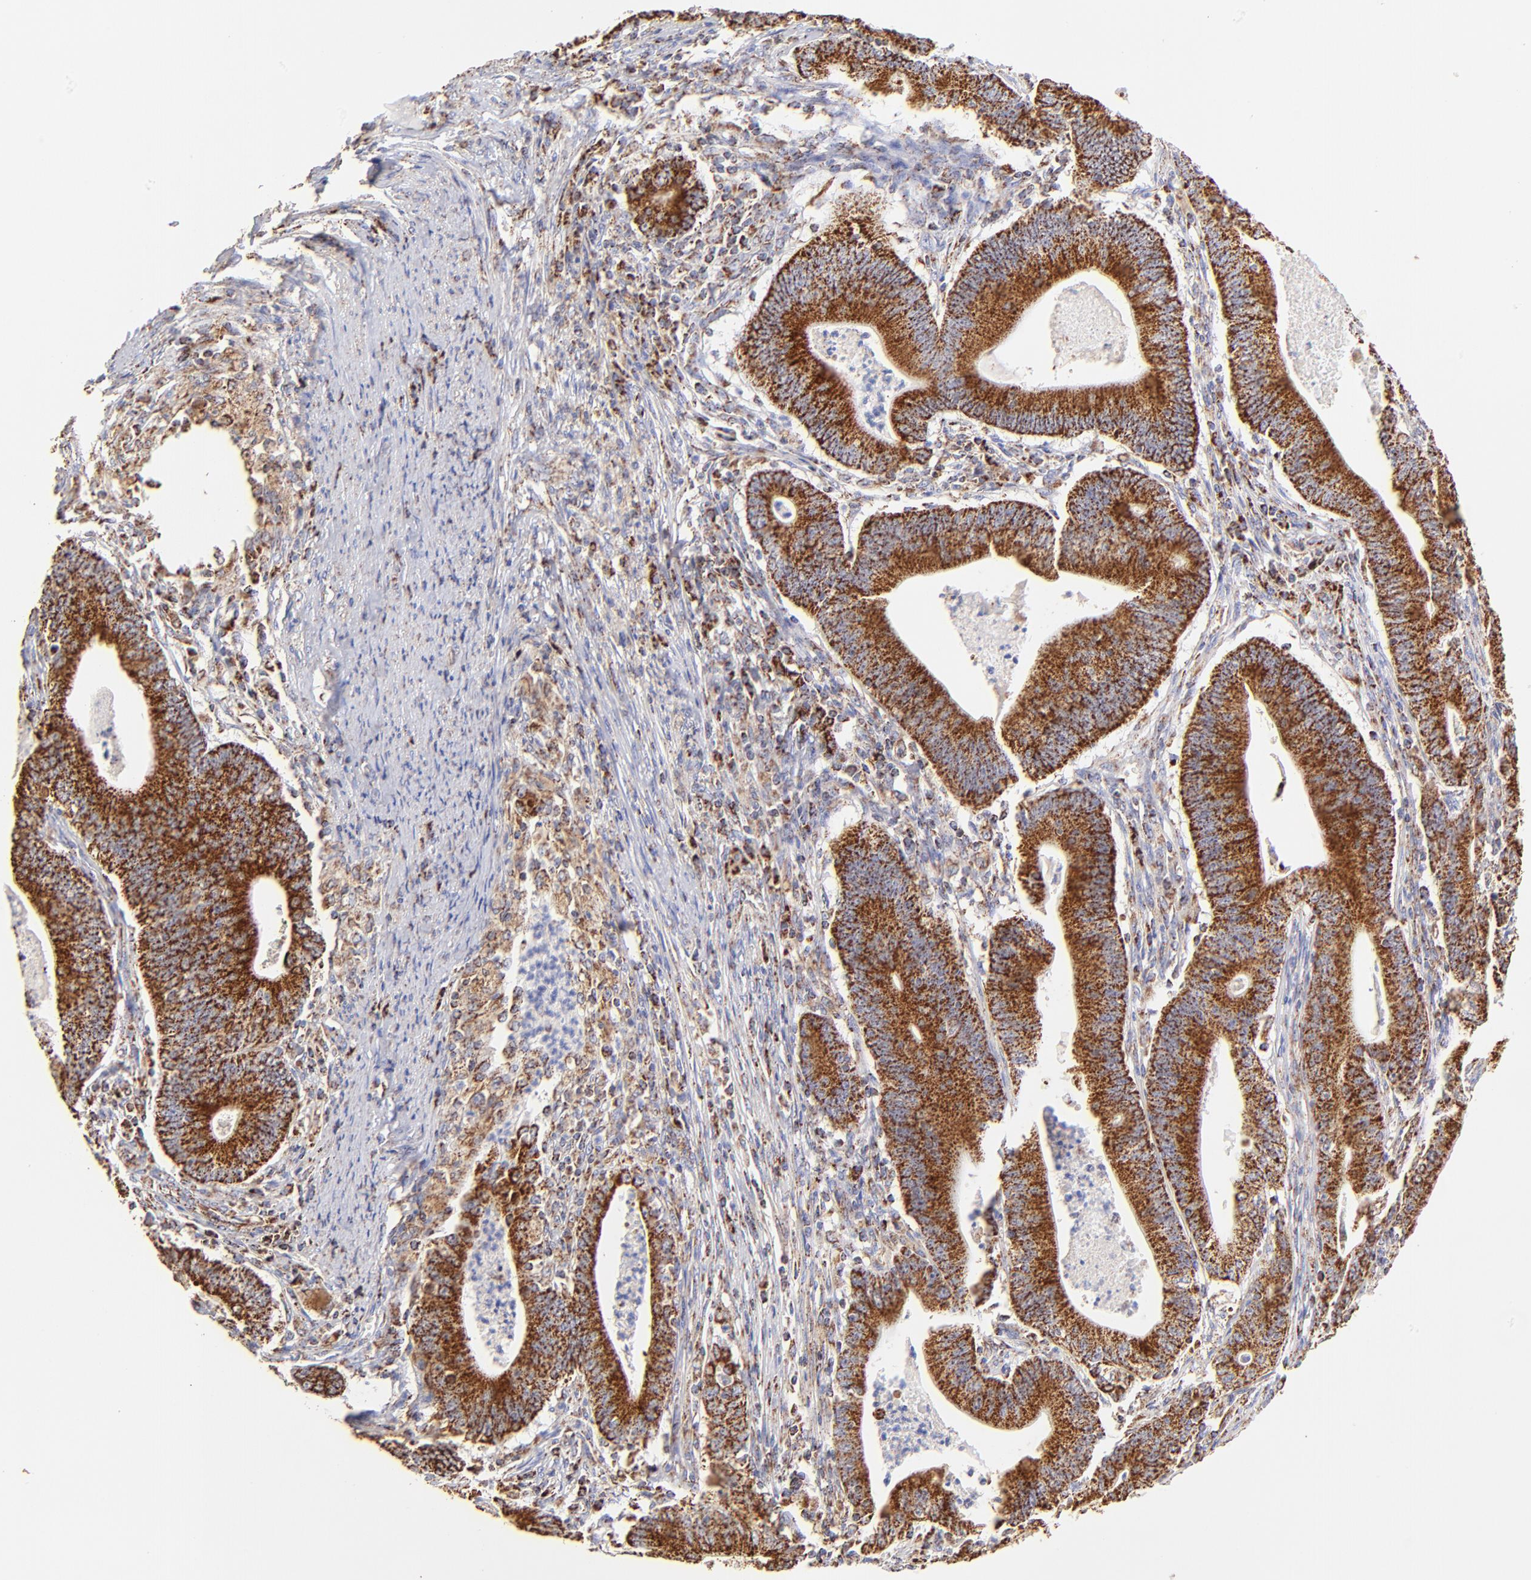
{"staining": {"intensity": "strong", "quantity": ">75%", "location": "cytoplasmic/membranous"}, "tissue": "stomach cancer", "cell_type": "Tumor cells", "image_type": "cancer", "snomed": [{"axis": "morphology", "description": "Adenocarcinoma, NOS"}, {"axis": "topography", "description": "Stomach, lower"}], "caption": "Protein staining of stomach cancer (adenocarcinoma) tissue demonstrates strong cytoplasmic/membranous expression in approximately >75% of tumor cells. (DAB IHC with brightfield microscopy, high magnification).", "gene": "ECH1", "patient": {"sex": "female", "age": 86}}